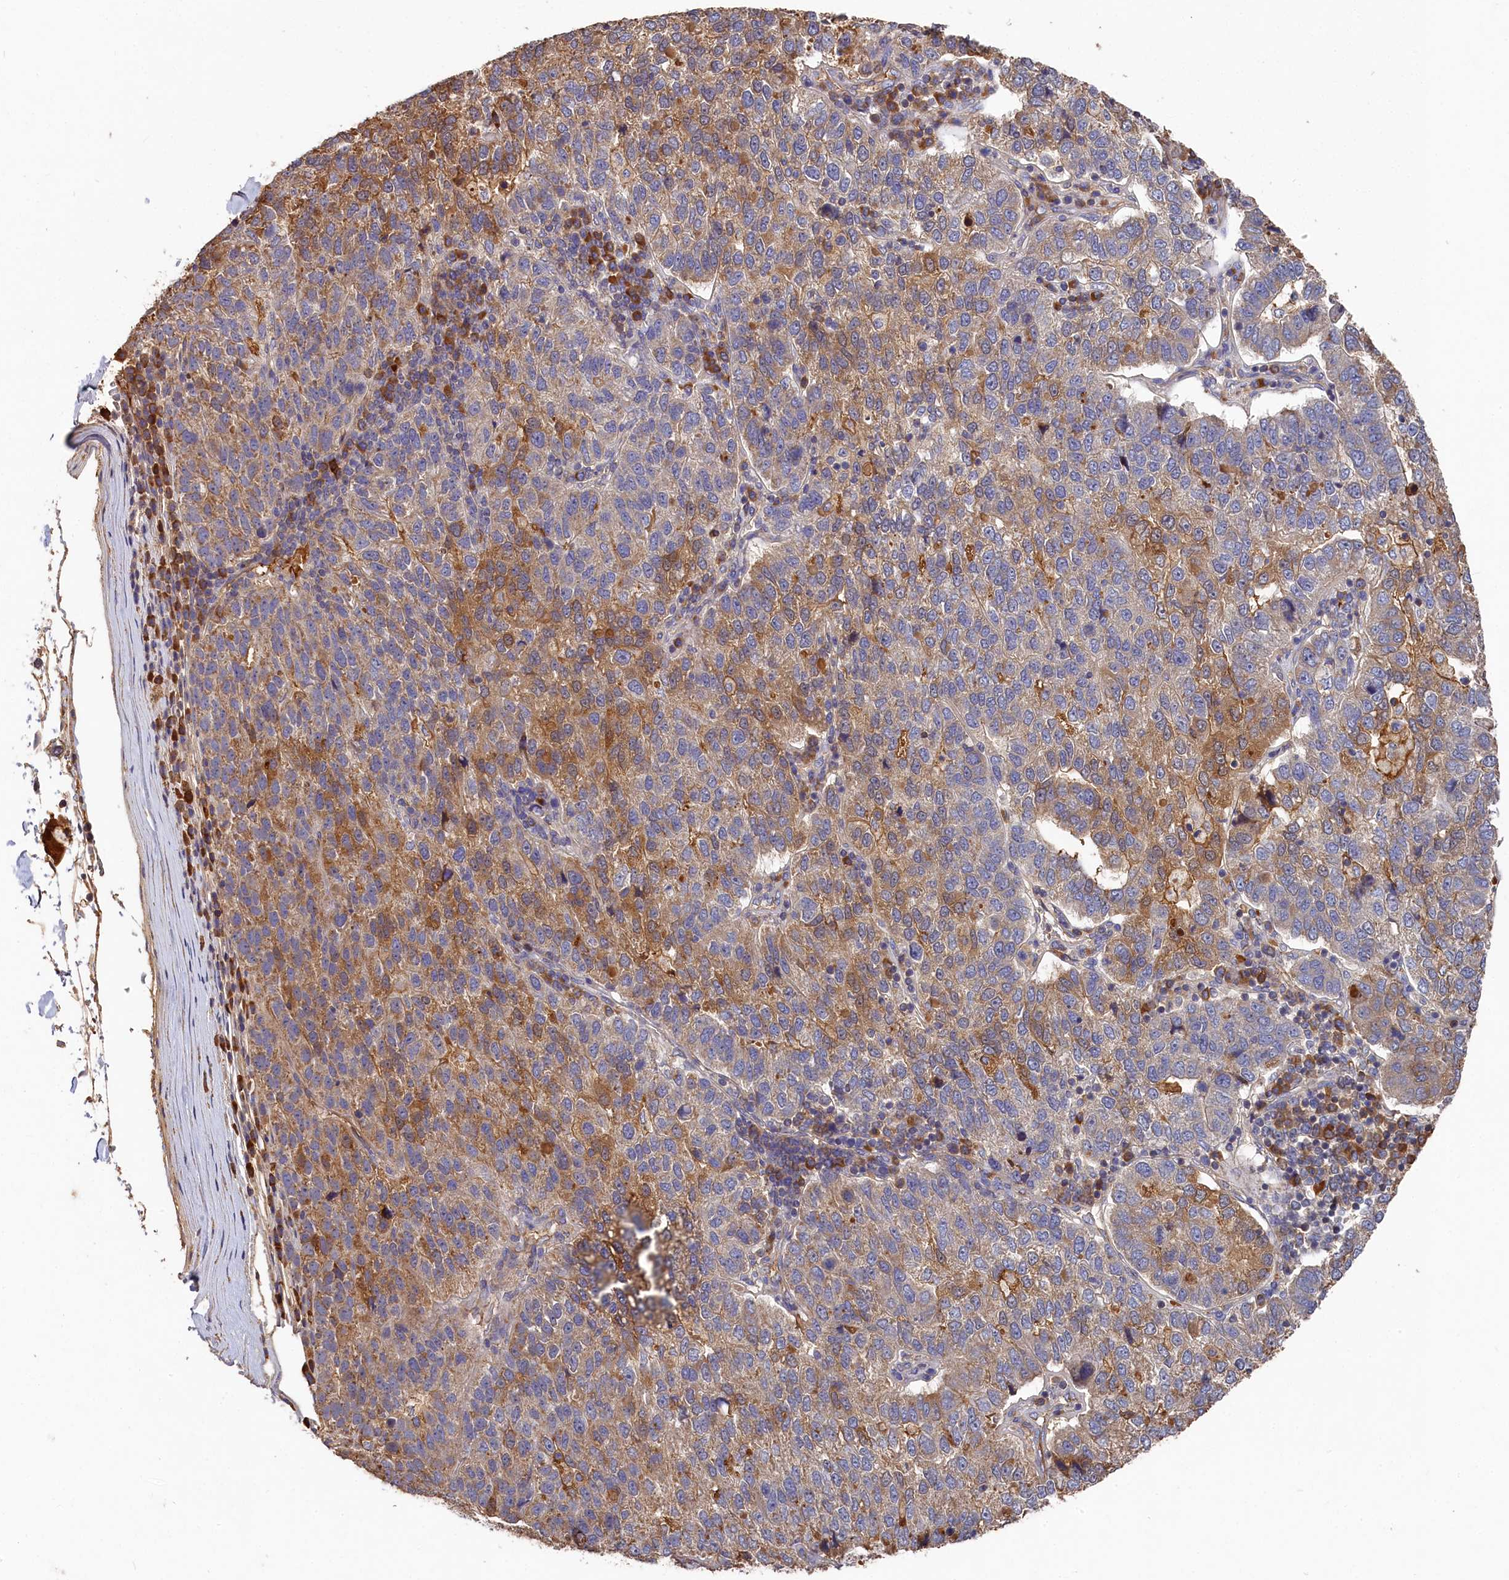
{"staining": {"intensity": "moderate", "quantity": "<25%", "location": "cytoplasmic/membranous"}, "tissue": "pancreatic cancer", "cell_type": "Tumor cells", "image_type": "cancer", "snomed": [{"axis": "morphology", "description": "Adenocarcinoma, NOS"}, {"axis": "topography", "description": "Pancreas"}], "caption": "Pancreatic cancer (adenocarcinoma) stained with DAB IHC demonstrates low levels of moderate cytoplasmic/membranous positivity in about <25% of tumor cells.", "gene": "DHRS11", "patient": {"sex": "female", "age": 61}}